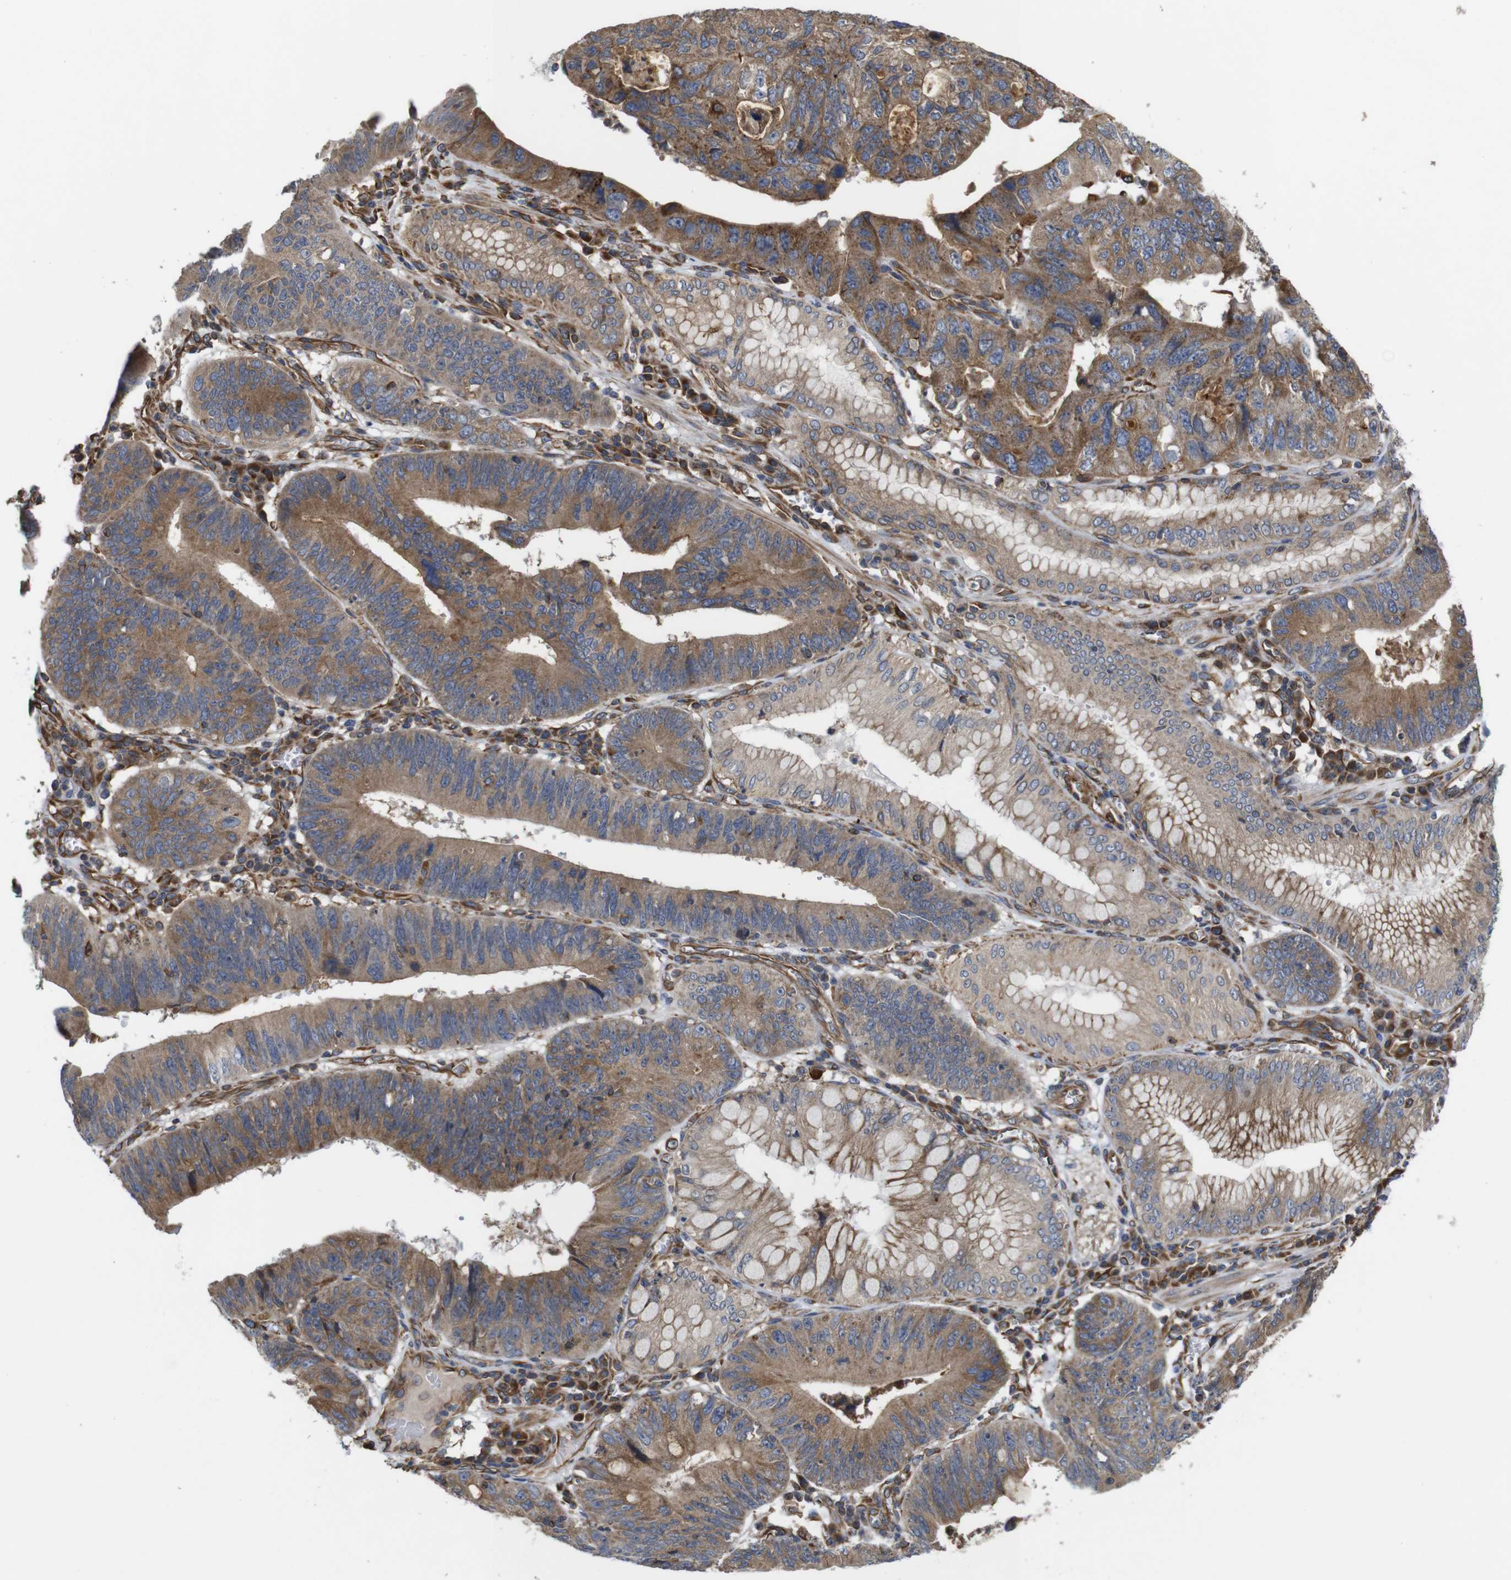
{"staining": {"intensity": "moderate", "quantity": ">75%", "location": "cytoplasmic/membranous"}, "tissue": "stomach cancer", "cell_type": "Tumor cells", "image_type": "cancer", "snomed": [{"axis": "morphology", "description": "Adenocarcinoma, NOS"}, {"axis": "topography", "description": "Stomach"}], "caption": "Stomach cancer (adenocarcinoma) stained with DAB immunohistochemistry (IHC) shows medium levels of moderate cytoplasmic/membranous expression in approximately >75% of tumor cells. Ihc stains the protein of interest in brown and the nuclei are stained blue.", "gene": "POMK", "patient": {"sex": "male", "age": 59}}